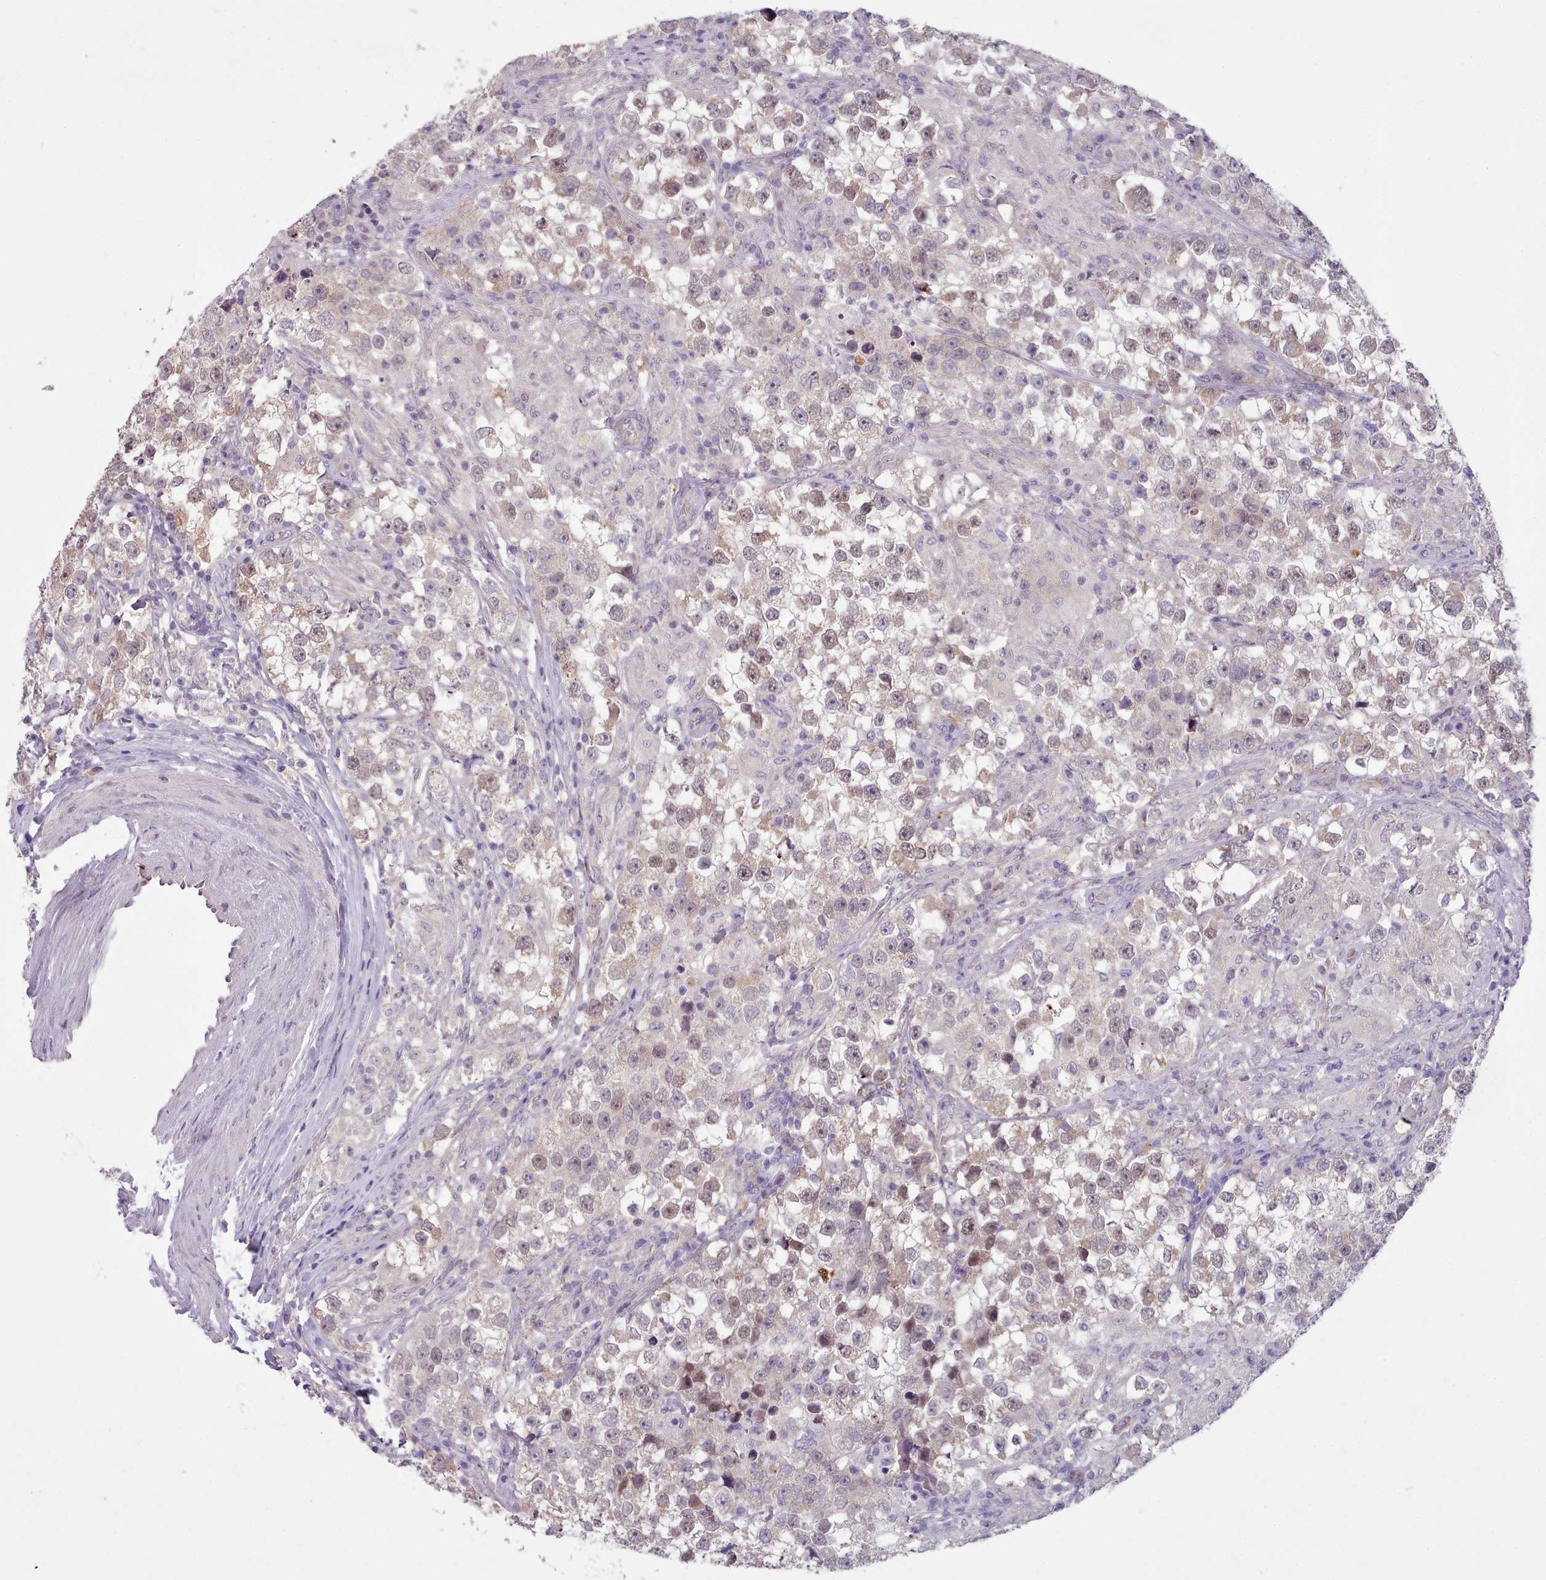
{"staining": {"intensity": "moderate", "quantity": "25%-75%", "location": "nuclear"}, "tissue": "testis cancer", "cell_type": "Tumor cells", "image_type": "cancer", "snomed": [{"axis": "morphology", "description": "Seminoma, NOS"}, {"axis": "topography", "description": "Testis"}], "caption": "A brown stain labels moderate nuclear expression of a protein in human seminoma (testis) tumor cells. Immunohistochemistry stains the protein in brown and the nuclei are stained blue.", "gene": "DPF1", "patient": {"sex": "male", "age": 46}}